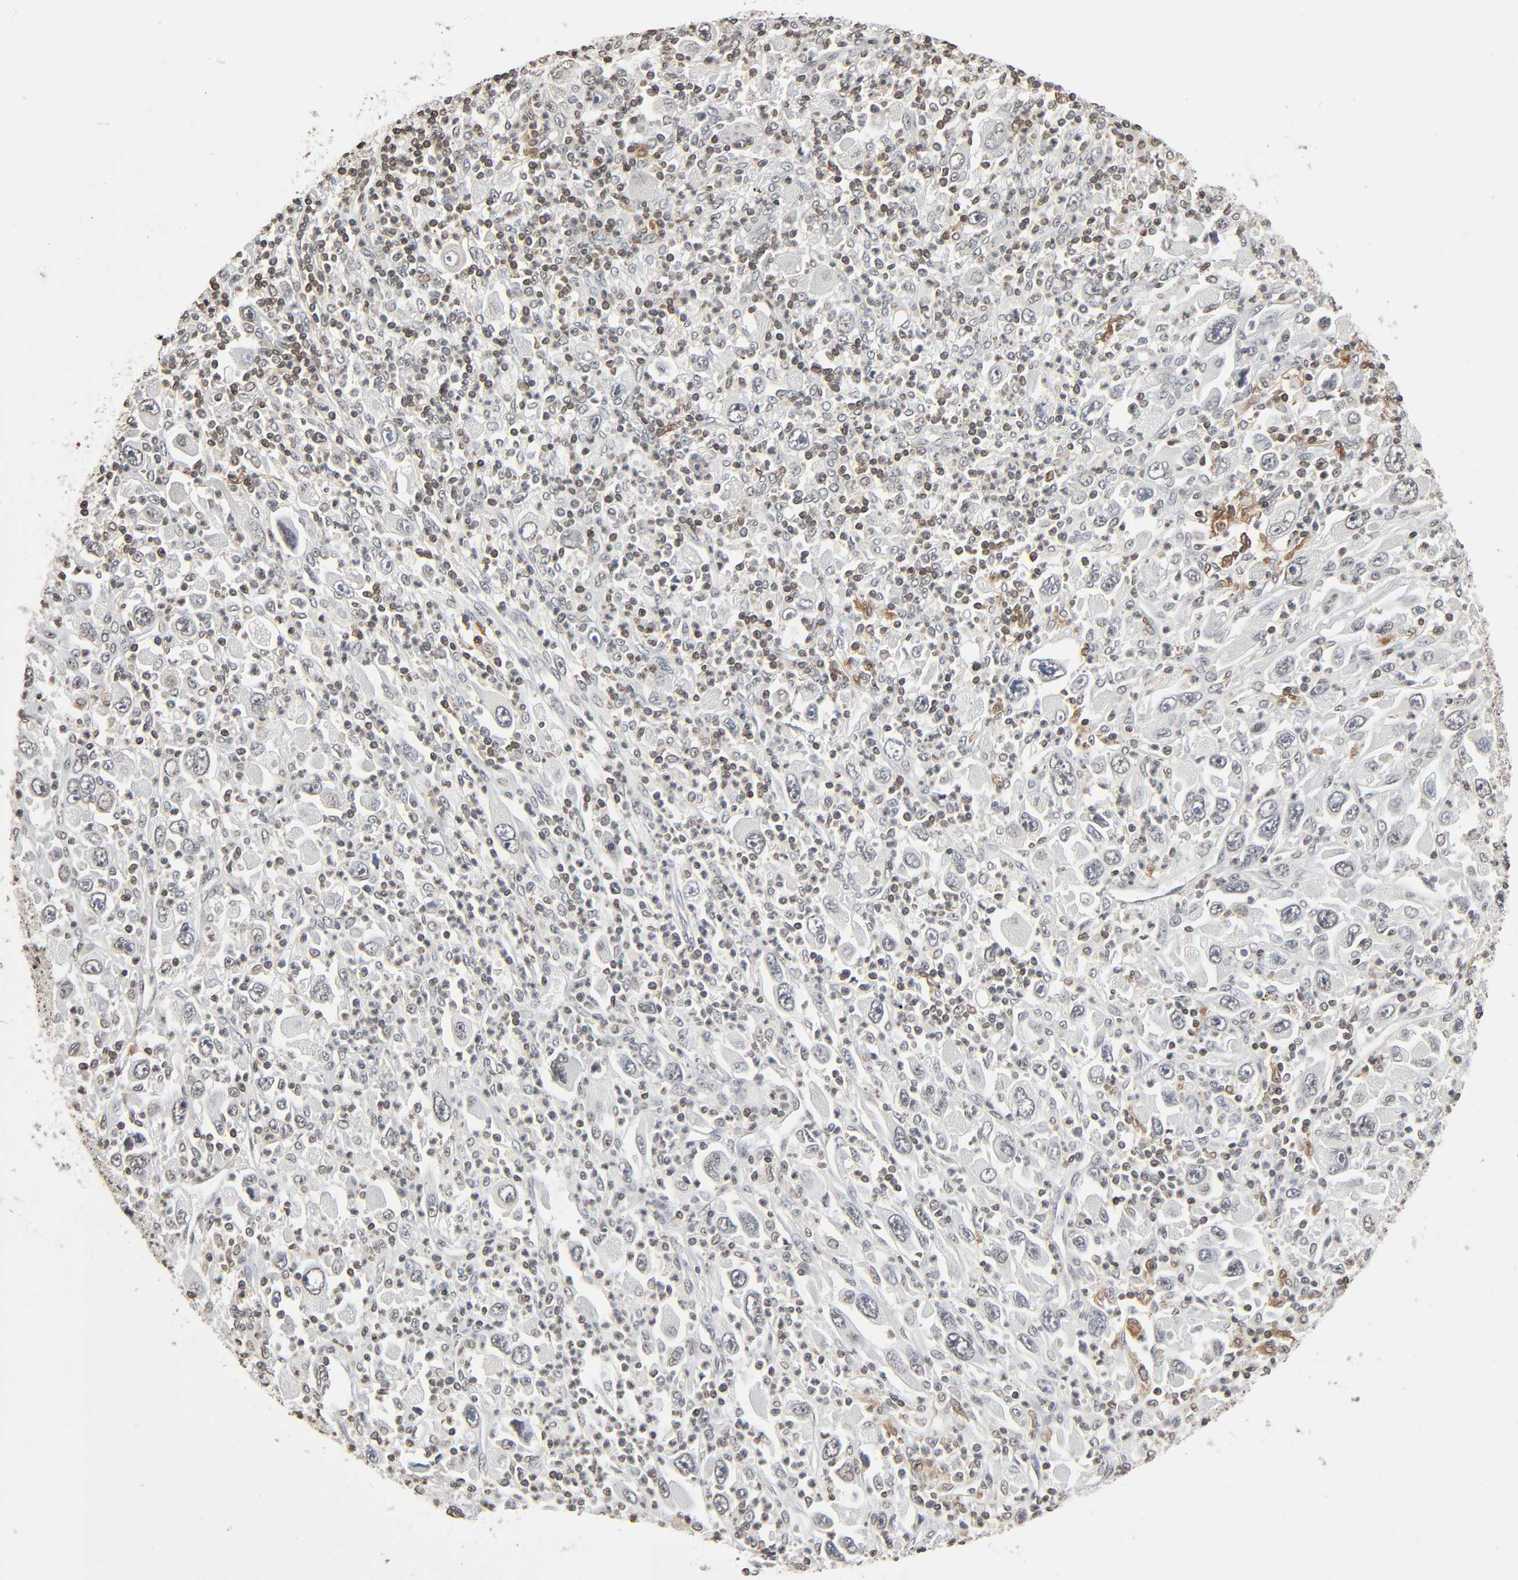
{"staining": {"intensity": "negative", "quantity": "none", "location": "none"}, "tissue": "melanoma", "cell_type": "Tumor cells", "image_type": "cancer", "snomed": [{"axis": "morphology", "description": "Malignant melanoma, Metastatic site"}, {"axis": "topography", "description": "Skin"}], "caption": "Protein analysis of melanoma exhibits no significant positivity in tumor cells.", "gene": "STK4", "patient": {"sex": "female", "age": 56}}